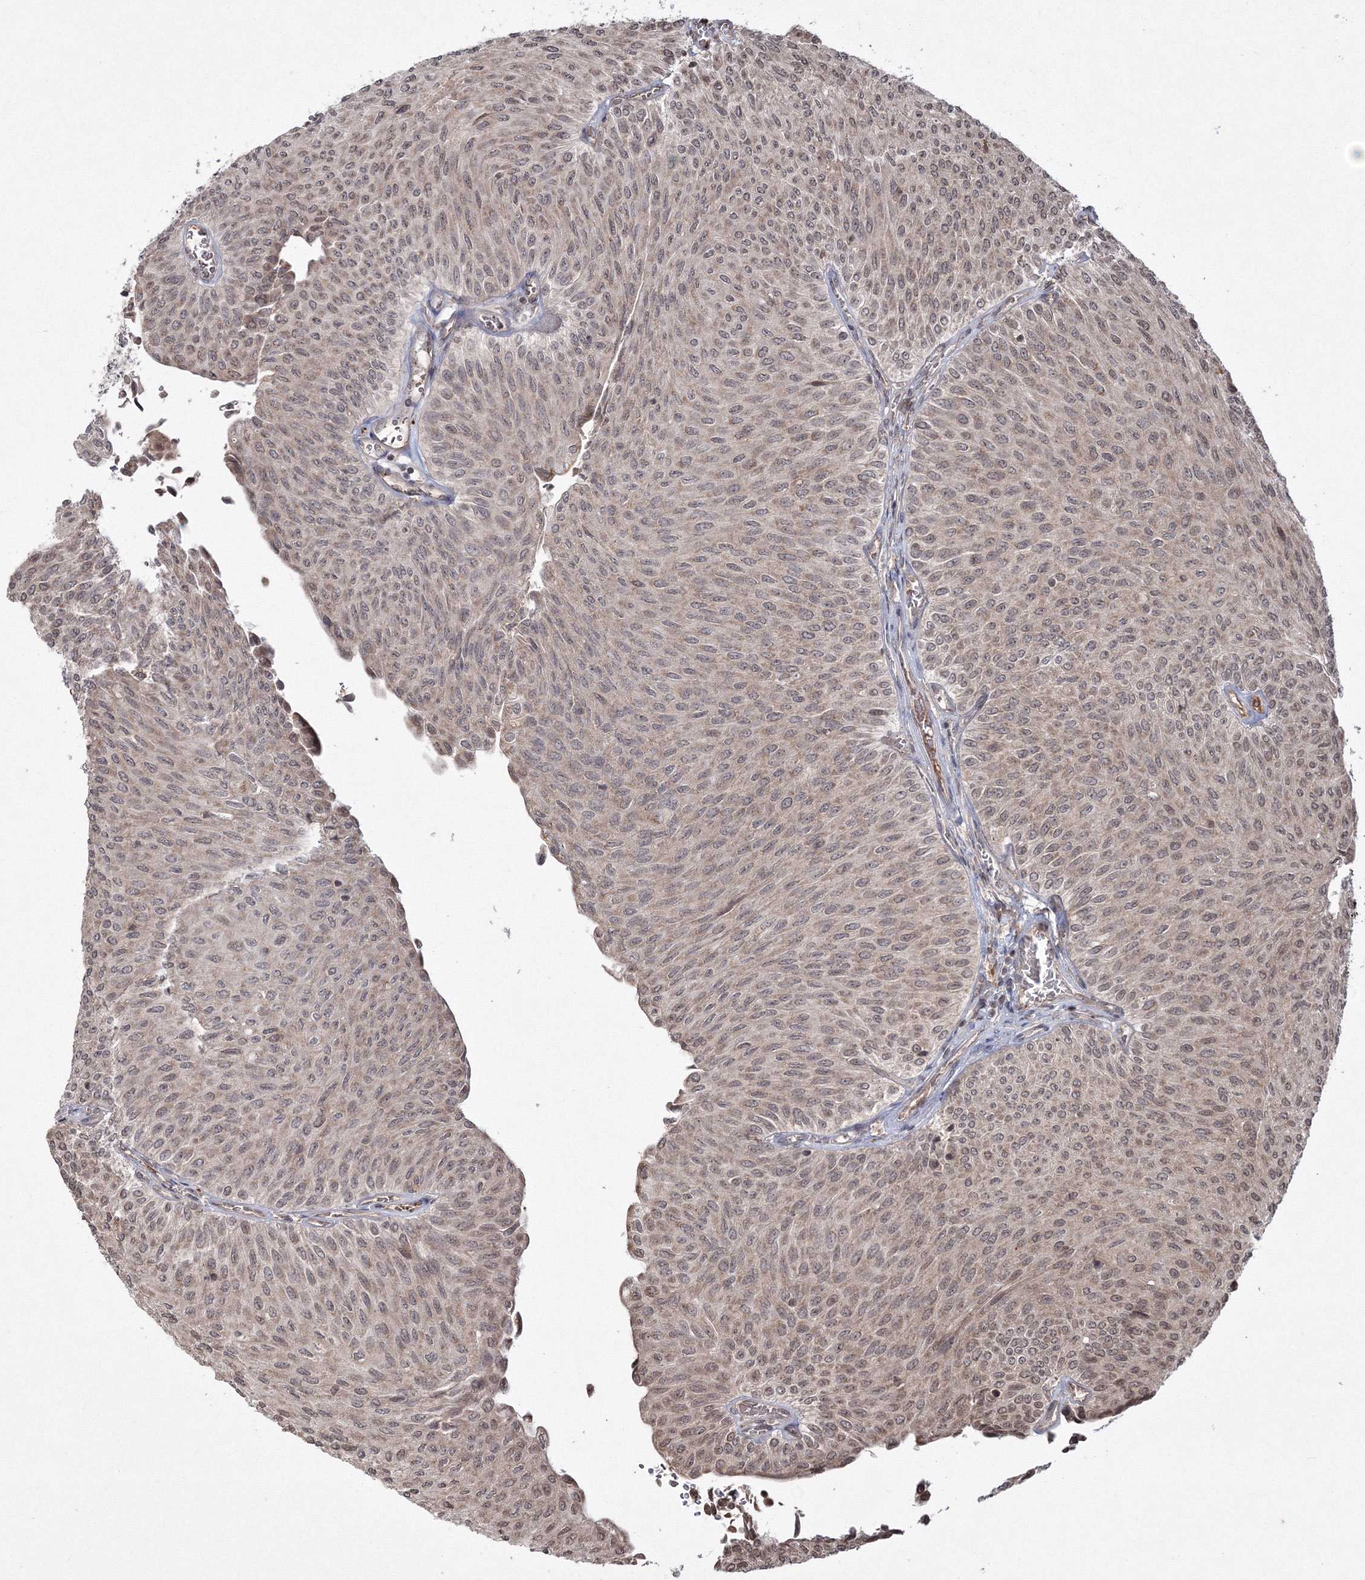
{"staining": {"intensity": "moderate", "quantity": "25%-75%", "location": "cytoplasmic/membranous,nuclear"}, "tissue": "urothelial cancer", "cell_type": "Tumor cells", "image_type": "cancer", "snomed": [{"axis": "morphology", "description": "Urothelial carcinoma, Low grade"}, {"axis": "topography", "description": "Urinary bladder"}], "caption": "IHC (DAB (3,3'-diaminobenzidine)) staining of urothelial carcinoma (low-grade) demonstrates moderate cytoplasmic/membranous and nuclear protein positivity in about 25%-75% of tumor cells.", "gene": "PEX13", "patient": {"sex": "male", "age": 78}}